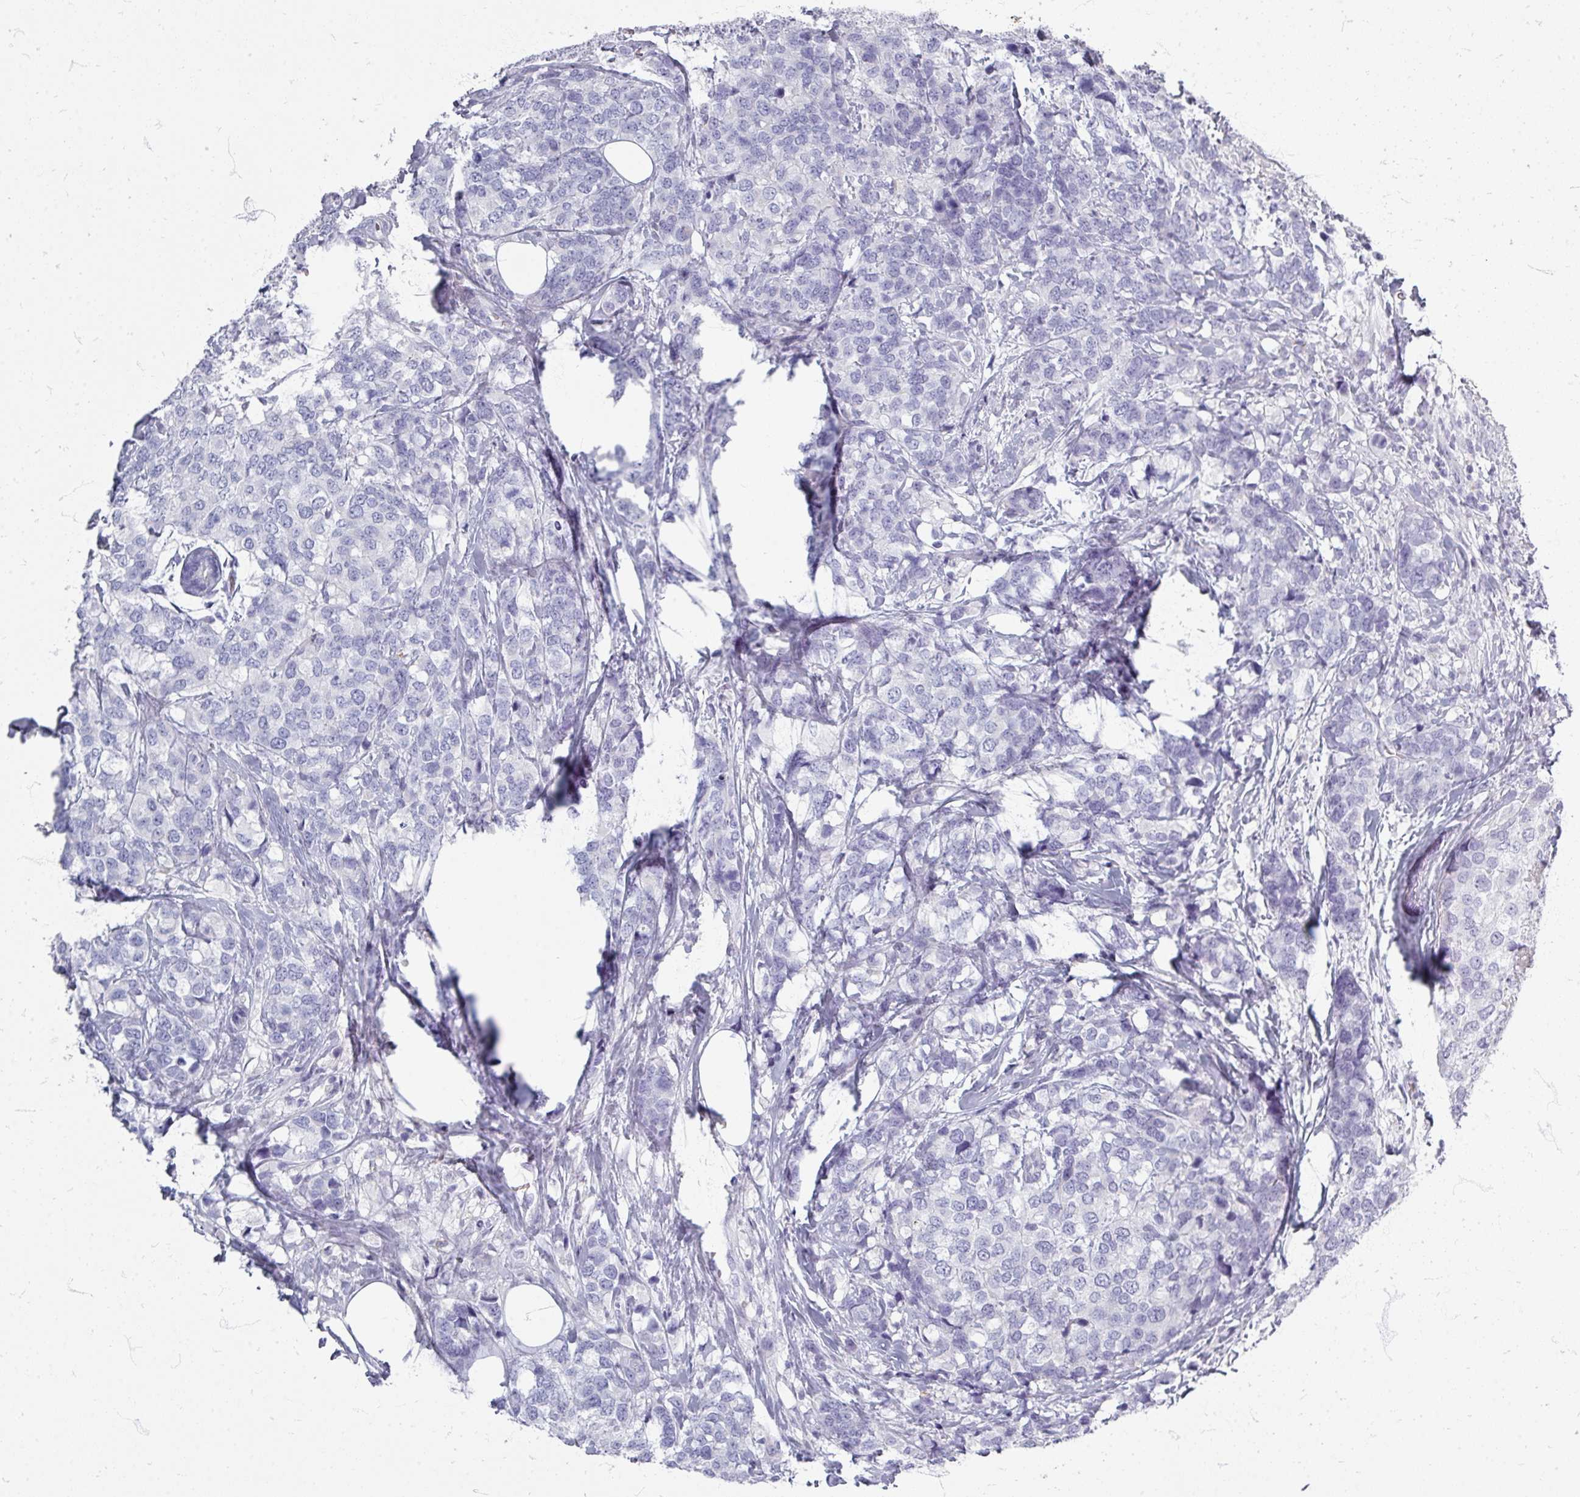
{"staining": {"intensity": "negative", "quantity": "none", "location": "none"}, "tissue": "breast cancer", "cell_type": "Tumor cells", "image_type": "cancer", "snomed": [{"axis": "morphology", "description": "Lobular carcinoma"}, {"axis": "topography", "description": "Breast"}], "caption": "Immunohistochemical staining of breast cancer displays no significant expression in tumor cells. The staining is performed using DAB (3,3'-diaminobenzidine) brown chromogen with nuclei counter-stained in using hematoxylin.", "gene": "ZNF878", "patient": {"sex": "female", "age": 59}}